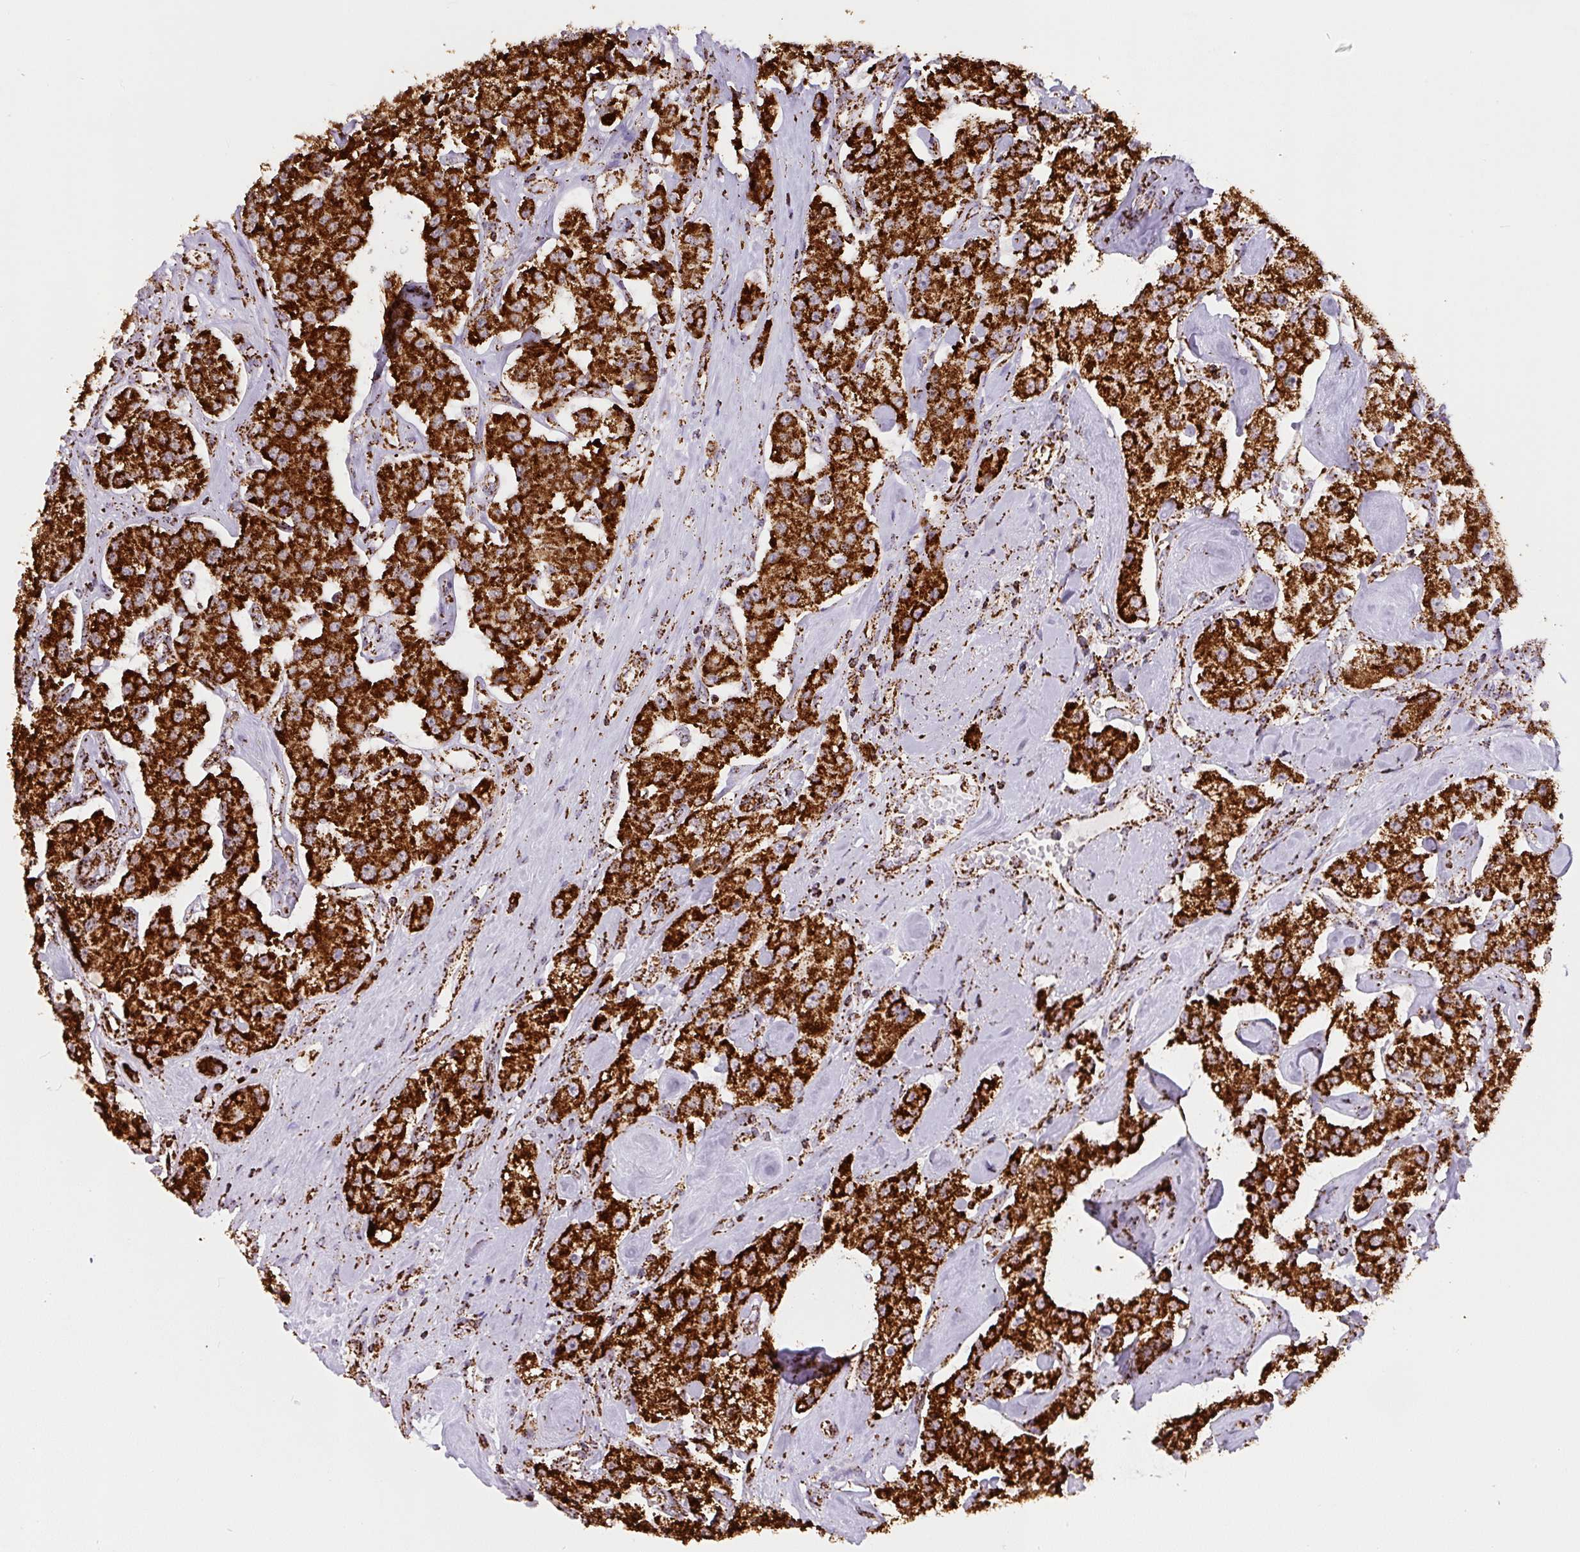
{"staining": {"intensity": "strong", "quantity": ">75%", "location": "cytoplasmic/membranous"}, "tissue": "carcinoid", "cell_type": "Tumor cells", "image_type": "cancer", "snomed": [{"axis": "morphology", "description": "Carcinoid, malignant, NOS"}, {"axis": "topography", "description": "Pancreas"}], "caption": "Immunohistochemical staining of malignant carcinoid shows high levels of strong cytoplasmic/membranous protein expression in about >75% of tumor cells.", "gene": "ATP5F1A", "patient": {"sex": "male", "age": 41}}